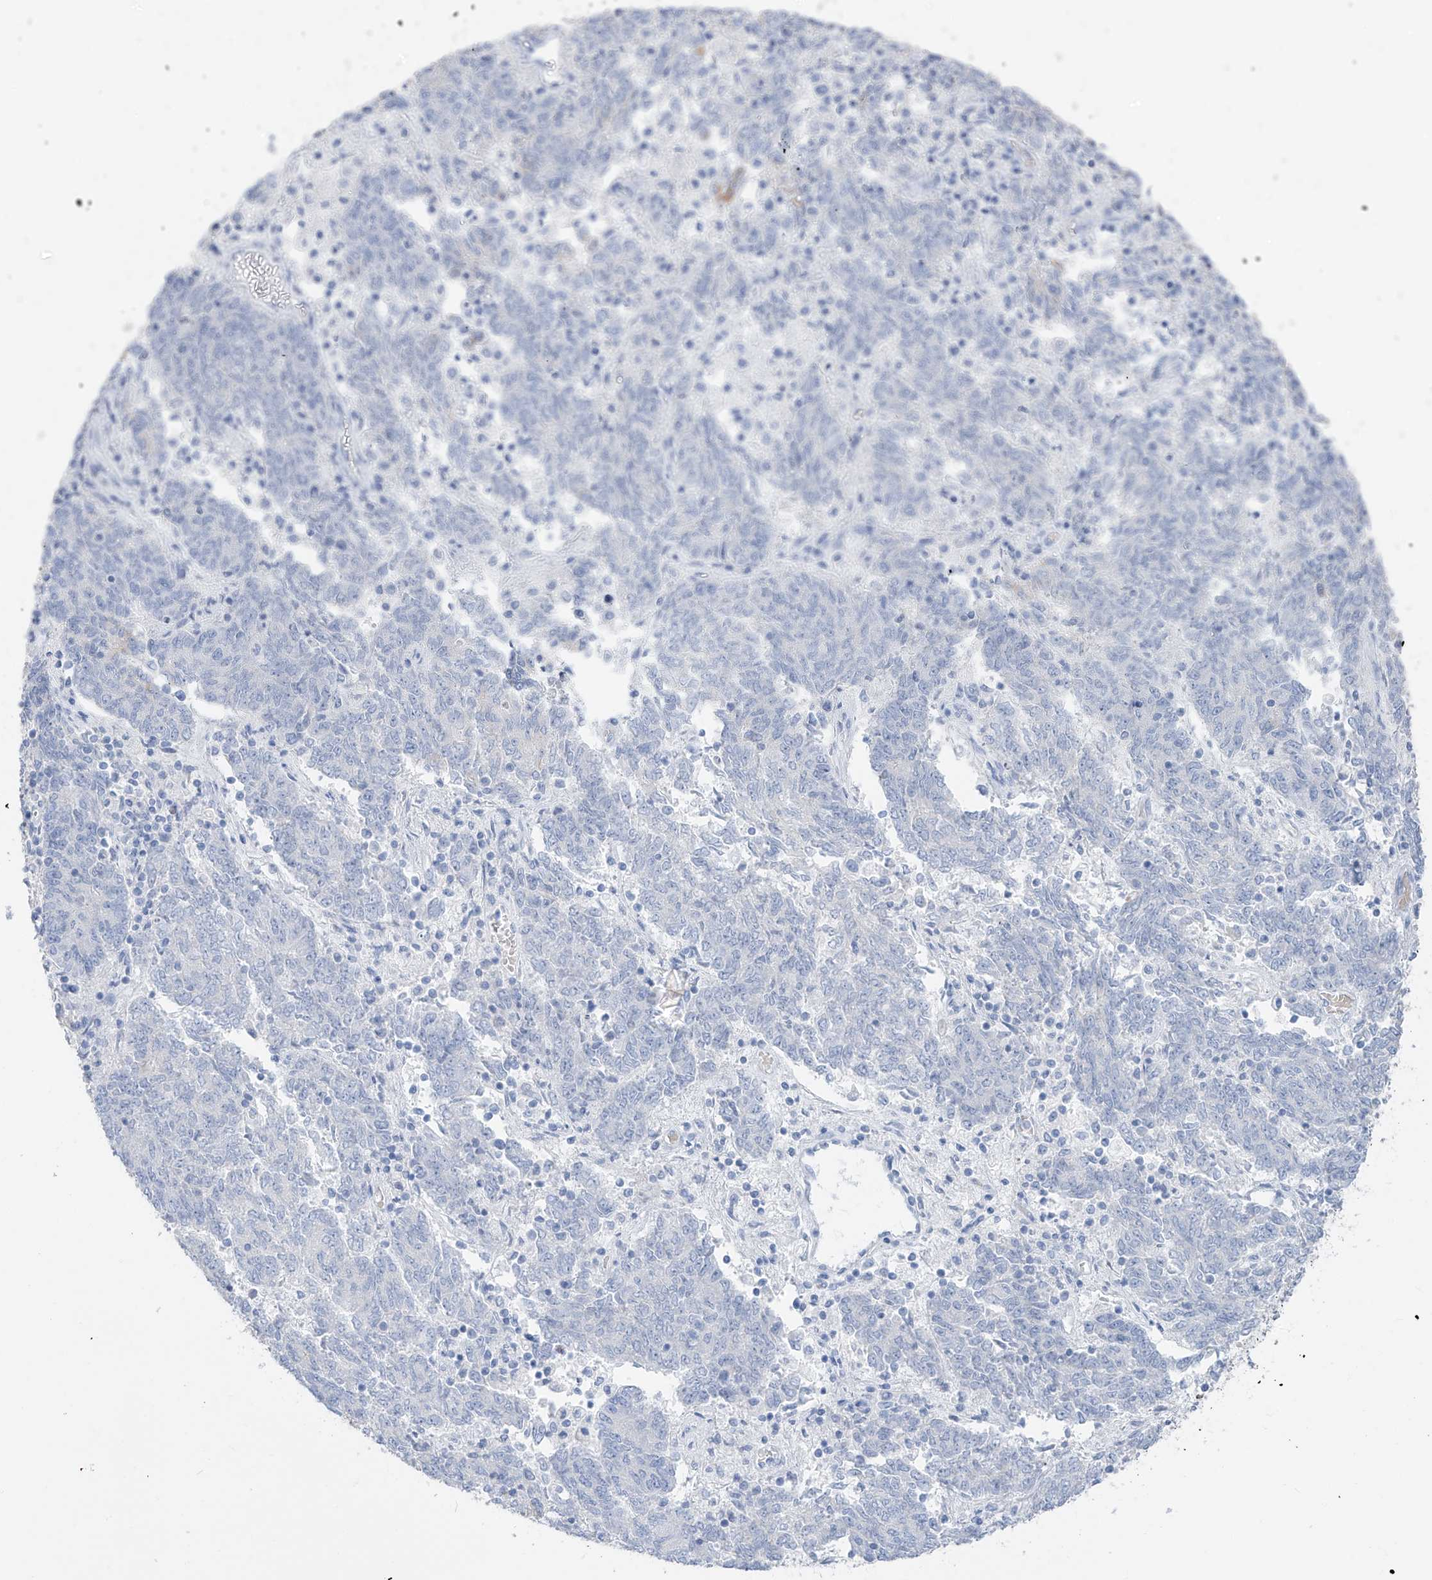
{"staining": {"intensity": "negative", "quantity": "none", "location": "none"}, "tissue": "endometrial cancer", "cell_type": "Tumor cells", "image_type": "cancer", "snomed": [{"axis": "morphology", "description": "Adenocarcinoma, NOS"}, {"axis": "topography", "description": "Endometrium"}], "caption": "IHC of adenocarcinoma (endometrial) exhibits no positivity in tumor cells.", "gene": "PAFAH1B3", "patient": {"sex": "female", "age": 80}}